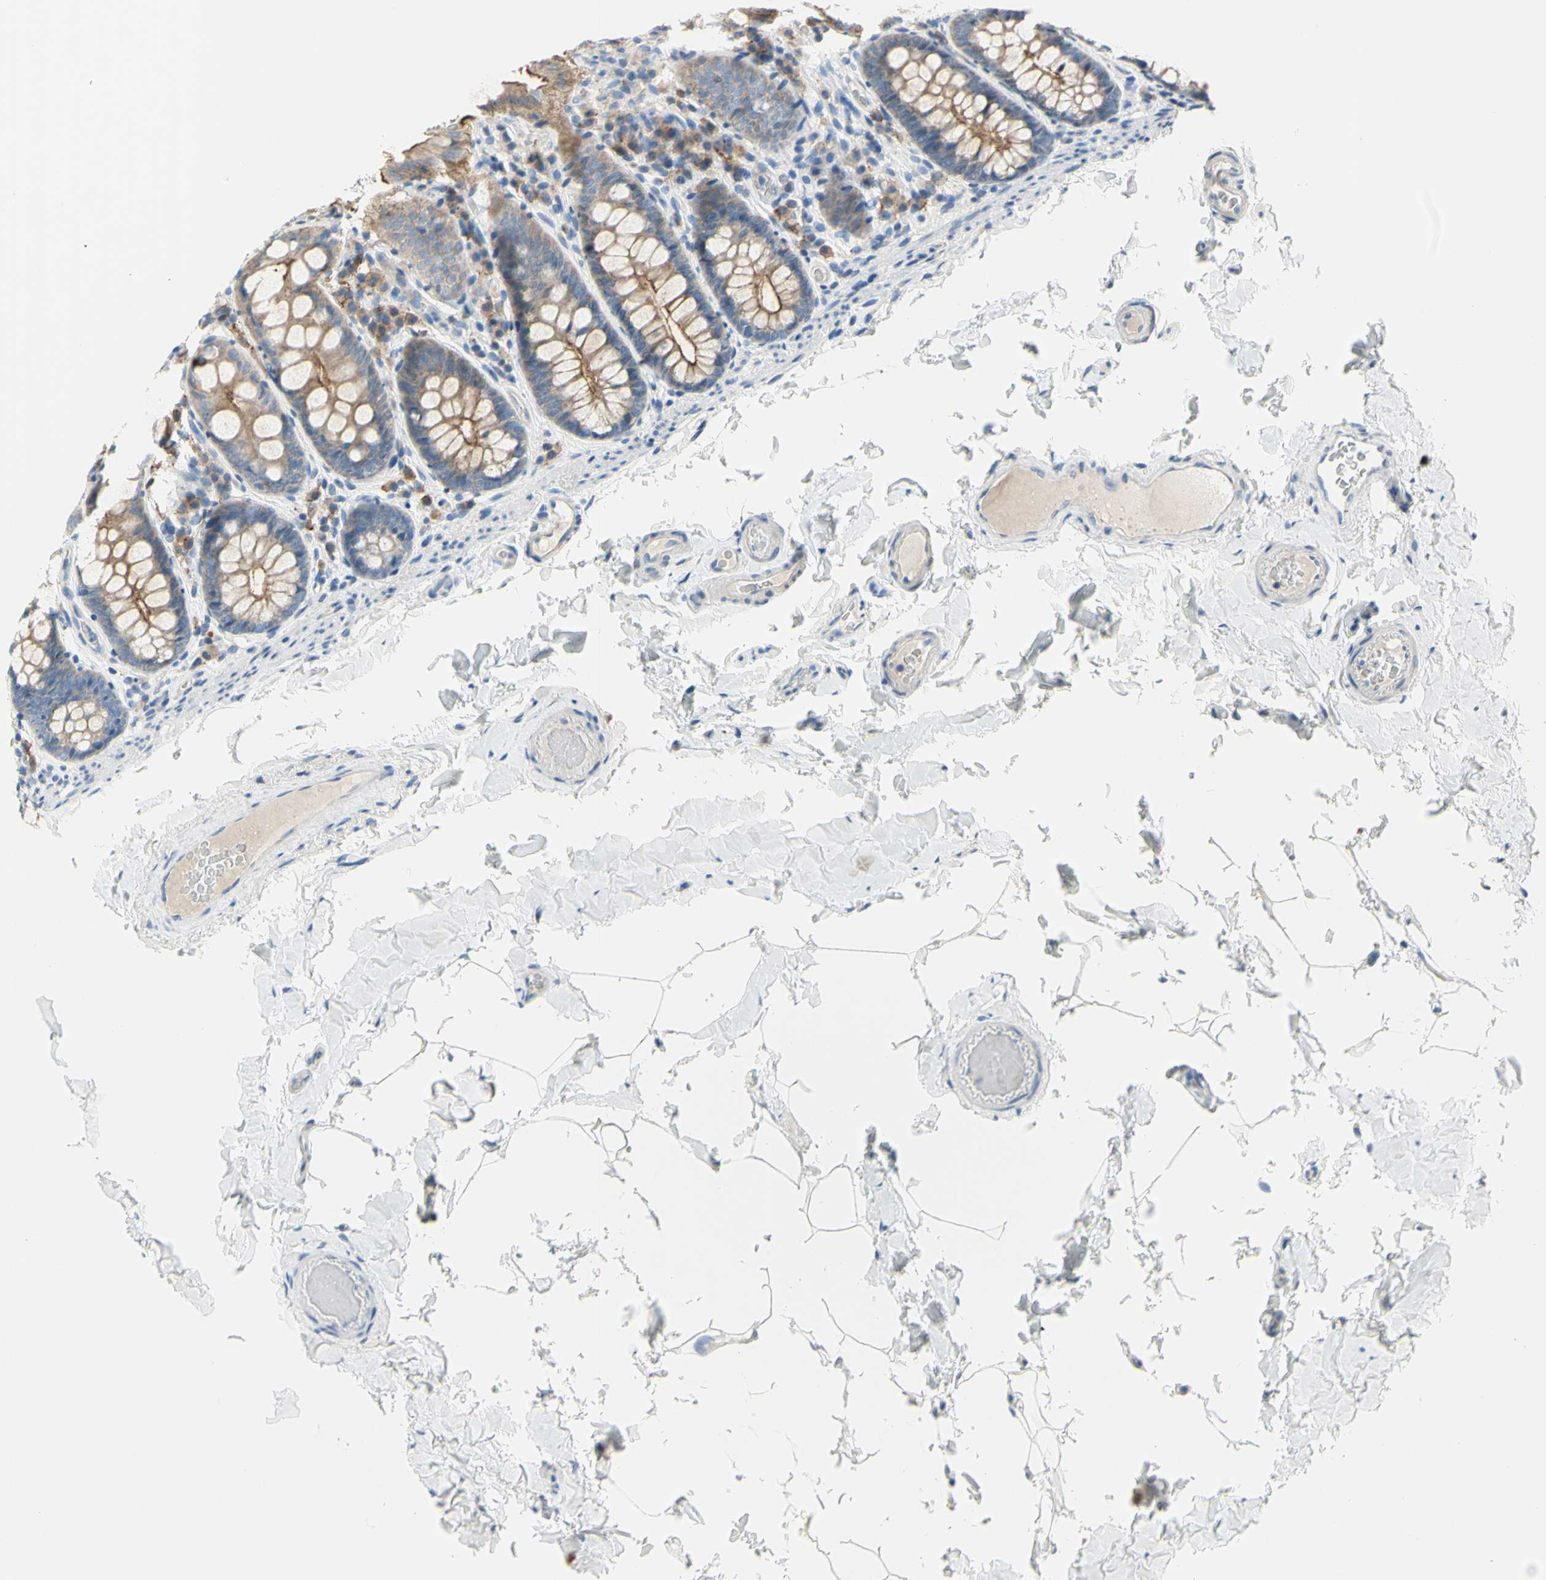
{"staining": {"intensity": "negative", "quantity": "none", "location": "none"}, "tissue": "colon", "cell_type": "Endothelial cells", "image_type": "normal", "snomed": [{"axis": "morphology", "description": "Normal tissue, NOS"}, {"axis": "topography", "description": "Colon"}], "caption": "An immunohistochemistry (IHC) photomicrograph of benign colon is shown. There is no staining in endothelial cells of colon.", "gene": "MUC1", "patient": {"sex": "female", "age": 61}}